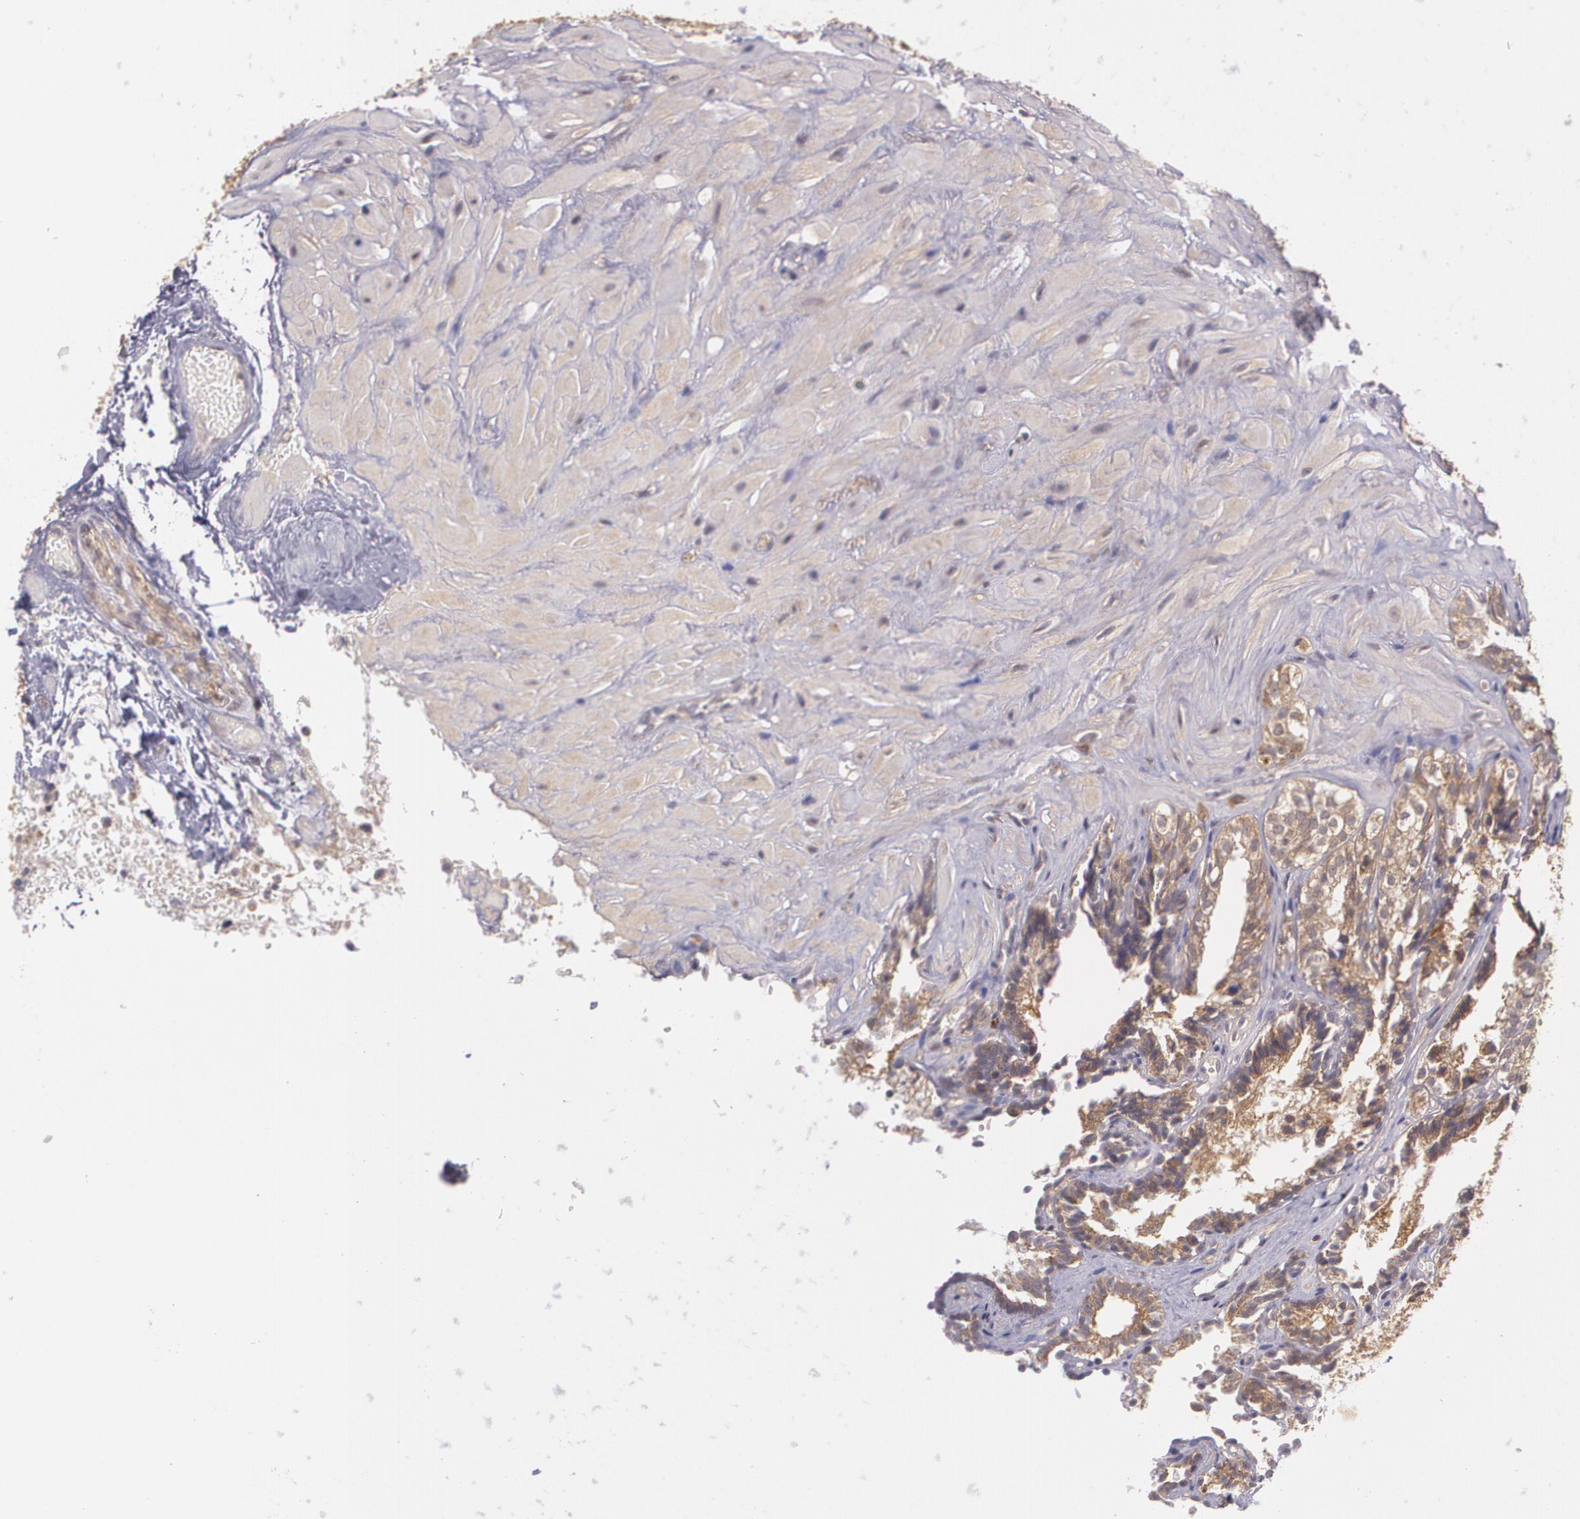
{"staining": {"intensity": "moderate", "quantity": ">75%", "location": "cytoplasmic/membranous"}, "tissue": "seminal vesicle", "cell_type": "Glandular cells", "image_type": "normal", "snomed": [{"axis": "morphology", "description": "Normal tissue, NOS"}, {"axis": "topography", "description": "Seminal veicle"}], "caption": "A photomicrograph showing moderate cytoplasmic/membranous staining in about >75% of glandular cells in unremarkable seminal vesicle, as visualized by brown immunohistochemical staining.", "gene": "CCL17", "patient": {"sex": "male", "age": 26}}